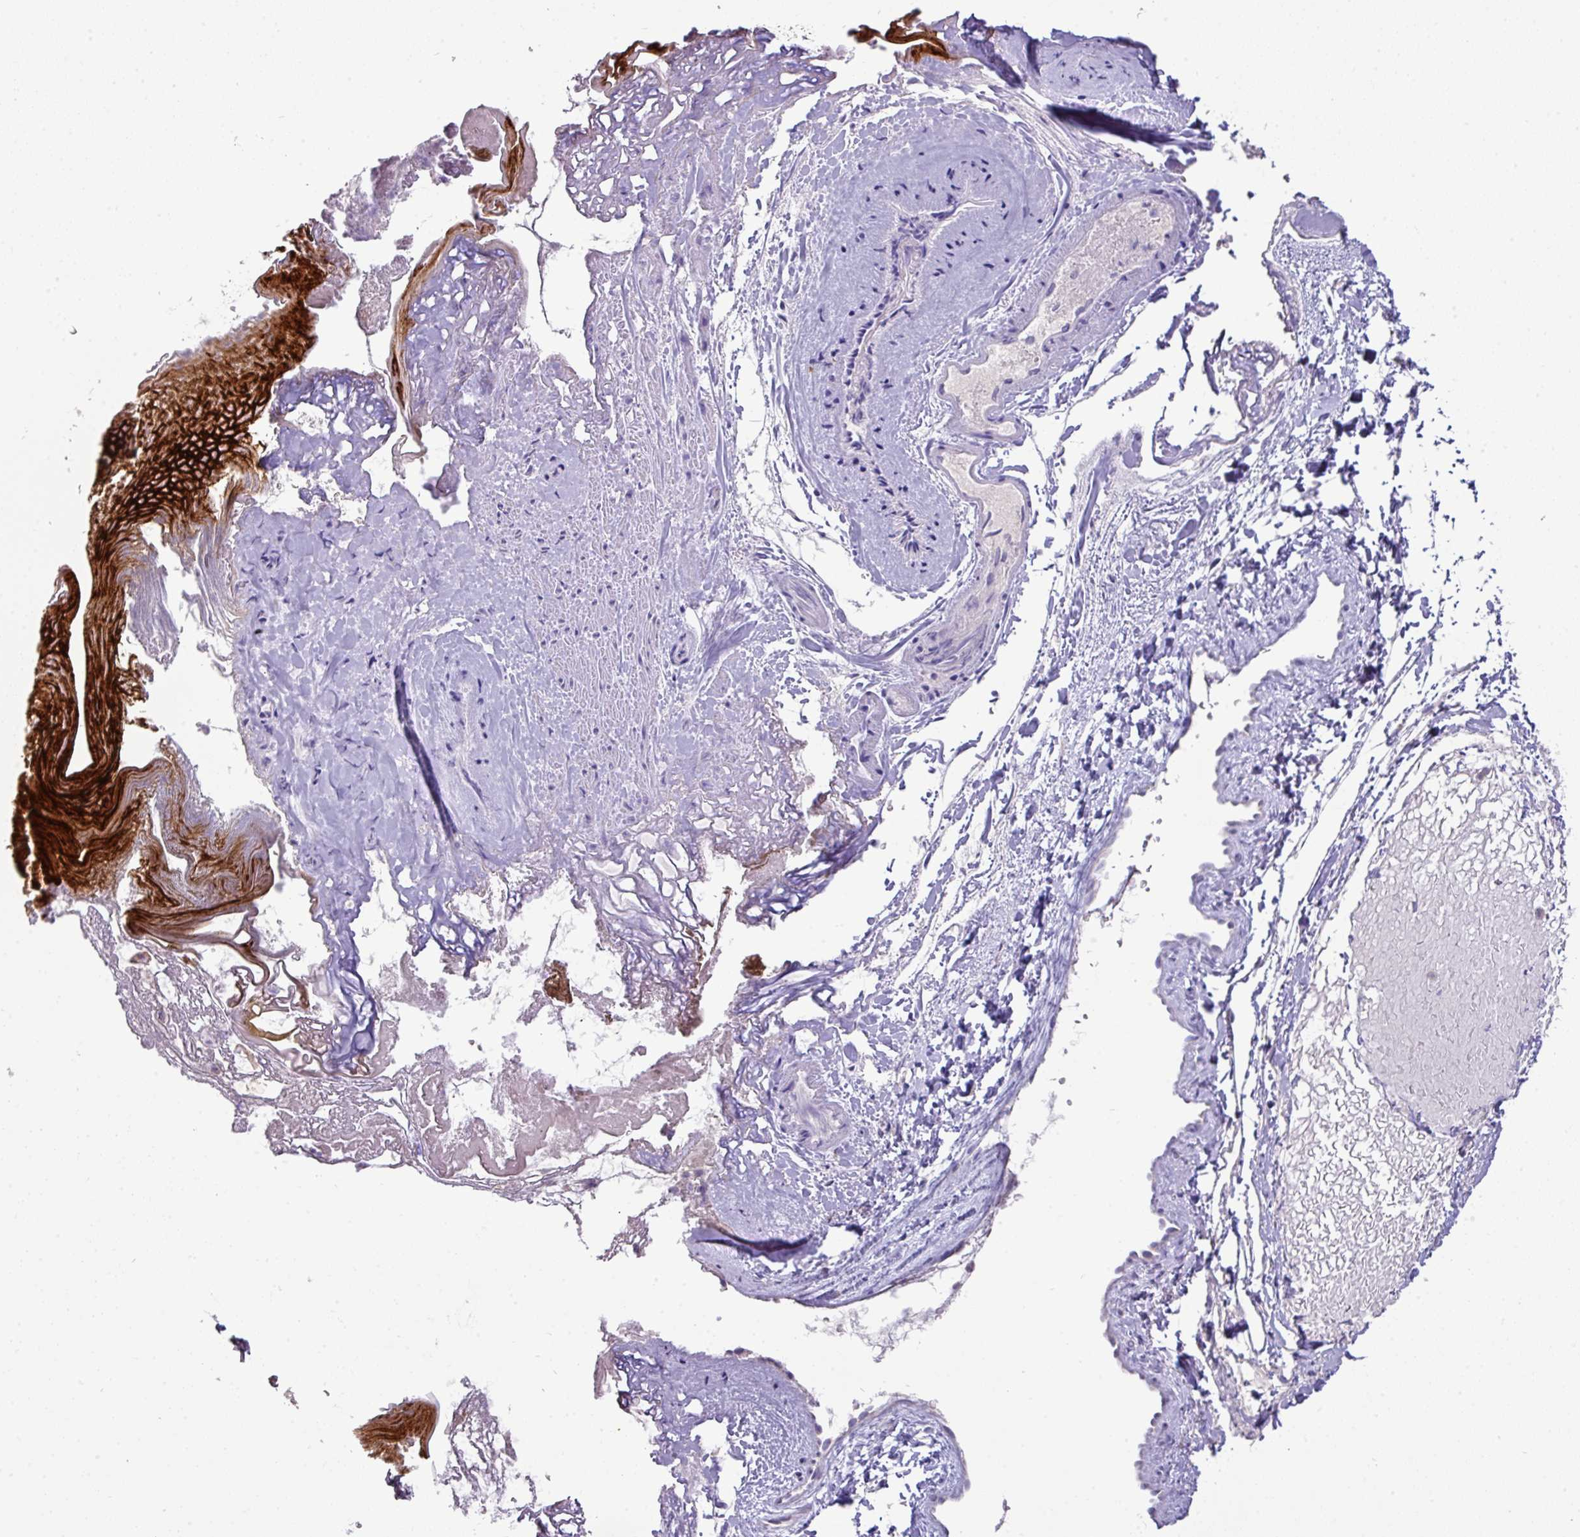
{"staining": {"intensity": "strong", "quantity": "25%-75%", "location": "cytoplasmic/membranous"}, "tissue": "skin", "cell_type": "Epidermal cells", "image_type": "normal", "snomed": [{"axis": "morphology", "description": "Normal tissue, NOS"}, {"axis": "topography", "description": "Anal"}], "caption": "Immunohistochemistry (IHC) of benign skin reveals high levels of strong cytoplasmic/membranous expression in about 25%-75% of epidermal cells. The staining was performed using DAB, with brown indicating positive protein expression. Nuclei are stained blue with hematoxylin.", "gene": "TRAPPC1", "patient": {"sex": "female", "age": 40}}